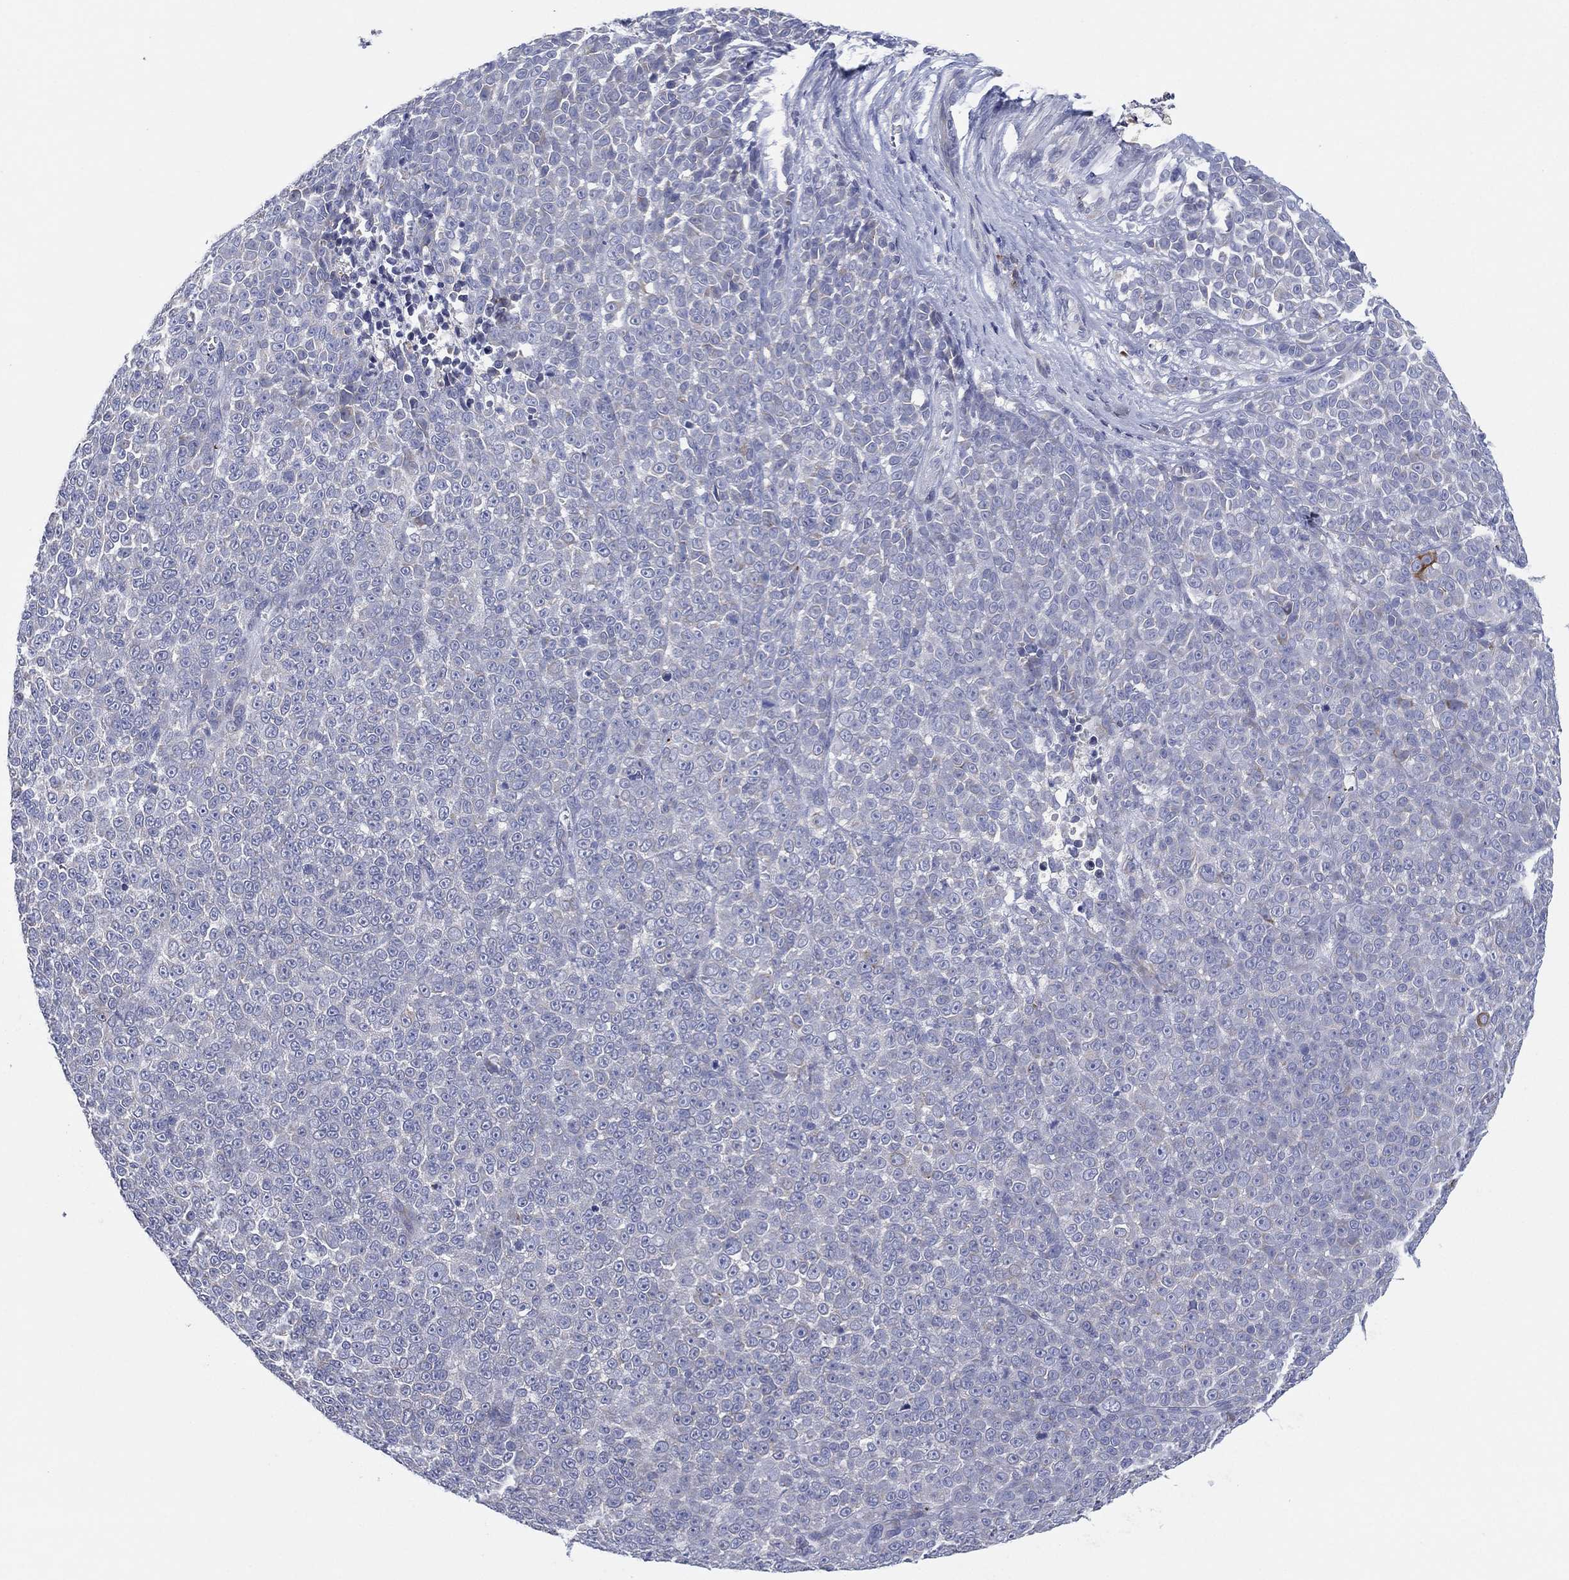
{"staining": {"intensity": "negative", "quantity": "none", "location": "none"}, "tissue": "melanoma", "cell_type": "Tumor cells", "image_type": "cancer", "snomed": [{"axis": "morphology", "description": "Malignant melanoma, NOS"}, {"axis": "topography", "description": "Skin"}], "caption": "A high-resolution micrograph shows immunohistochemistry staining of malignant melanoma, which exhibits no significant staining in tumor cells.", "gene": "TMEM40", "patient": {"sex": "female", "age": 95}}